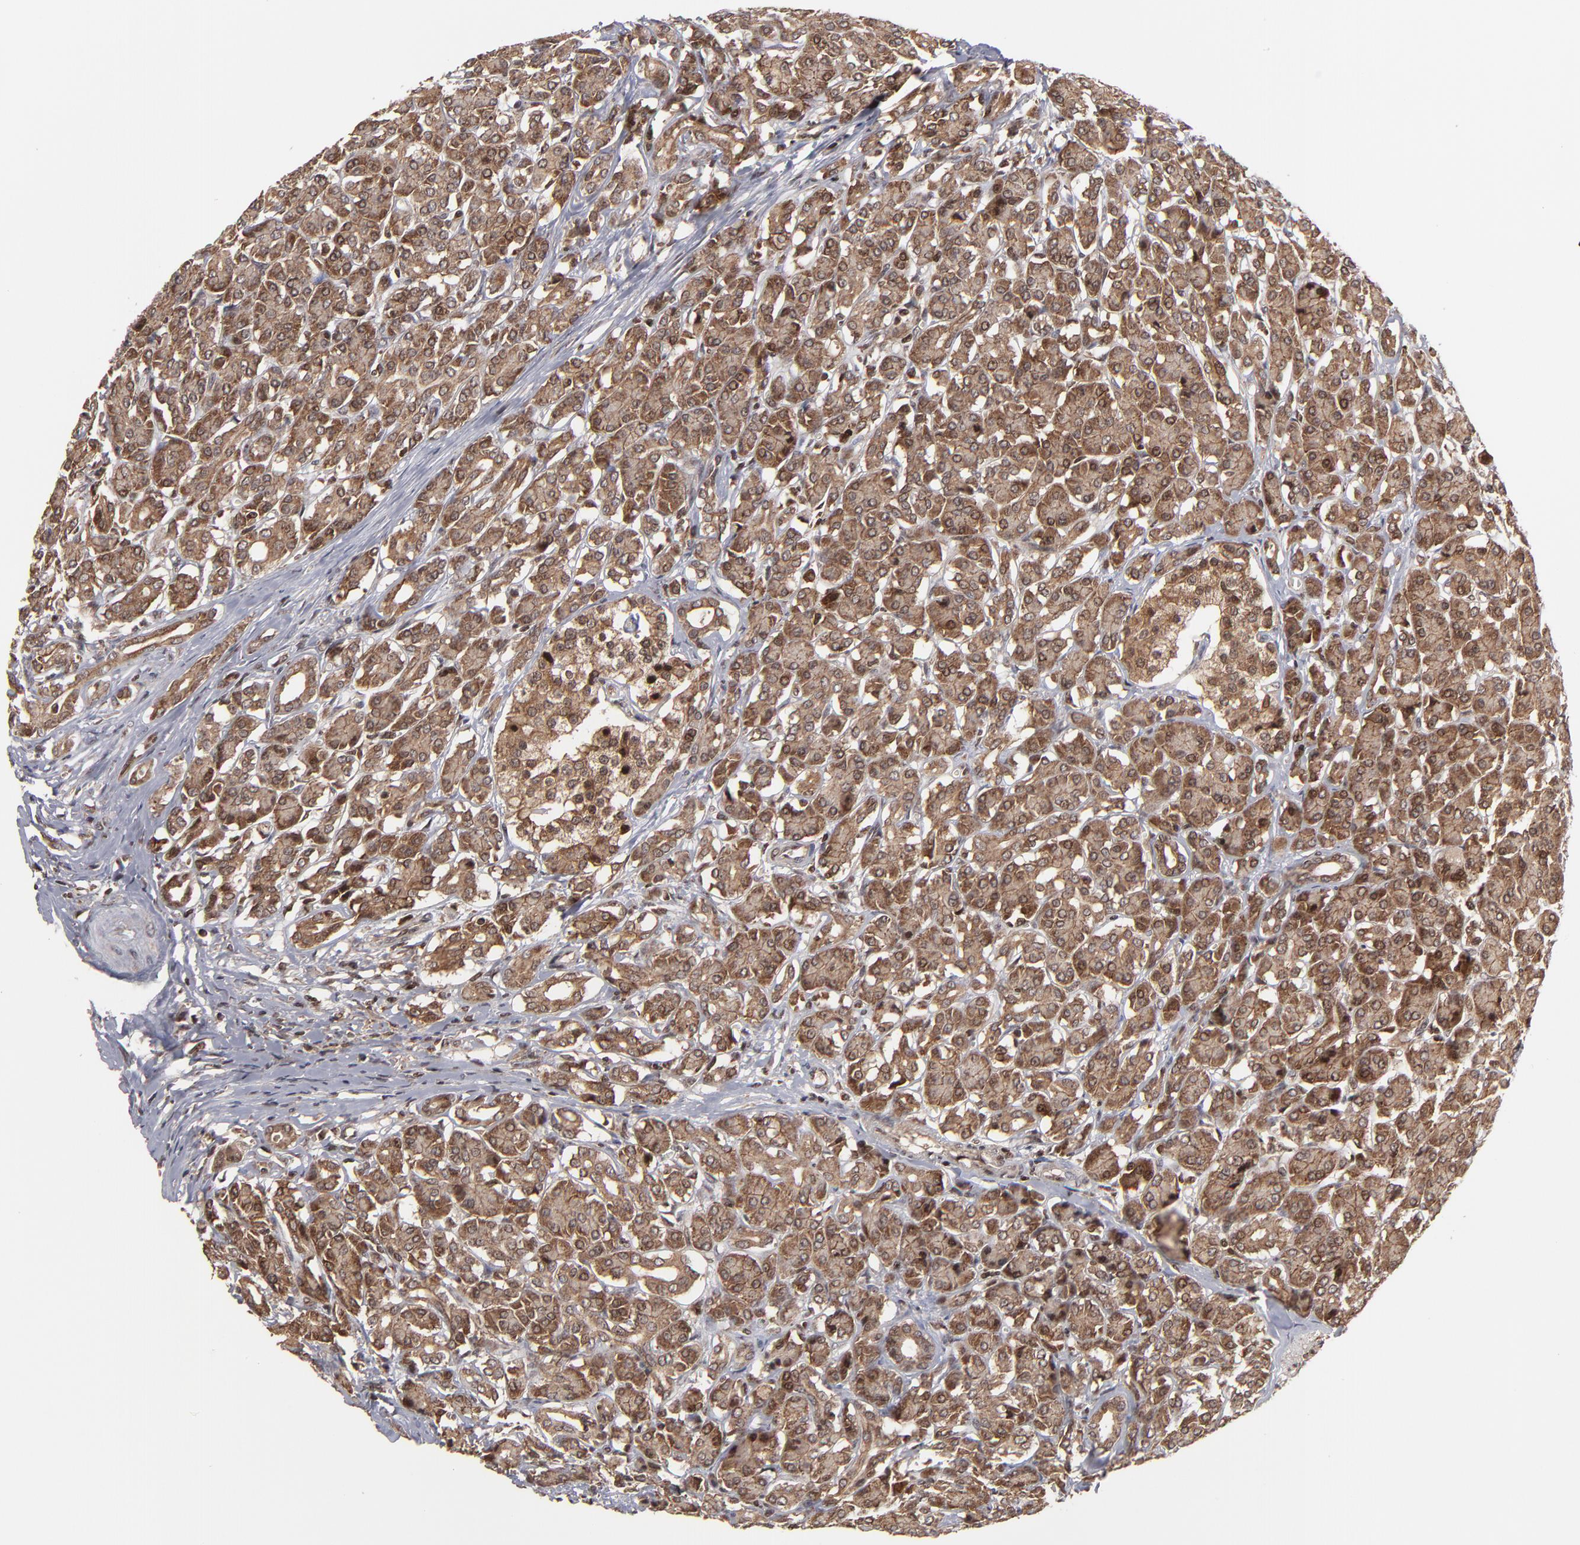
{"staining": {"intensity": "strong", "quantity": ">75%", "location": "cytoplasmic/membranous,nuclear"}, "tissue": "pancreas", "cell_type": "Exocrine glandular cells", "image_type": "normal", "snomed": [{"axis": "morphology", "description": "Normal tissue, NOS"}, {"axis": "topography", "description": "Lymph node"}, {"axis": "topography", "description": "Pancreas"}], "caption": "Human pancreas stained with a protein marker displays strong staining in exocrine glandular cells.", "gene": "RGS6", "patient": {"sex": "male", "age": 59}}